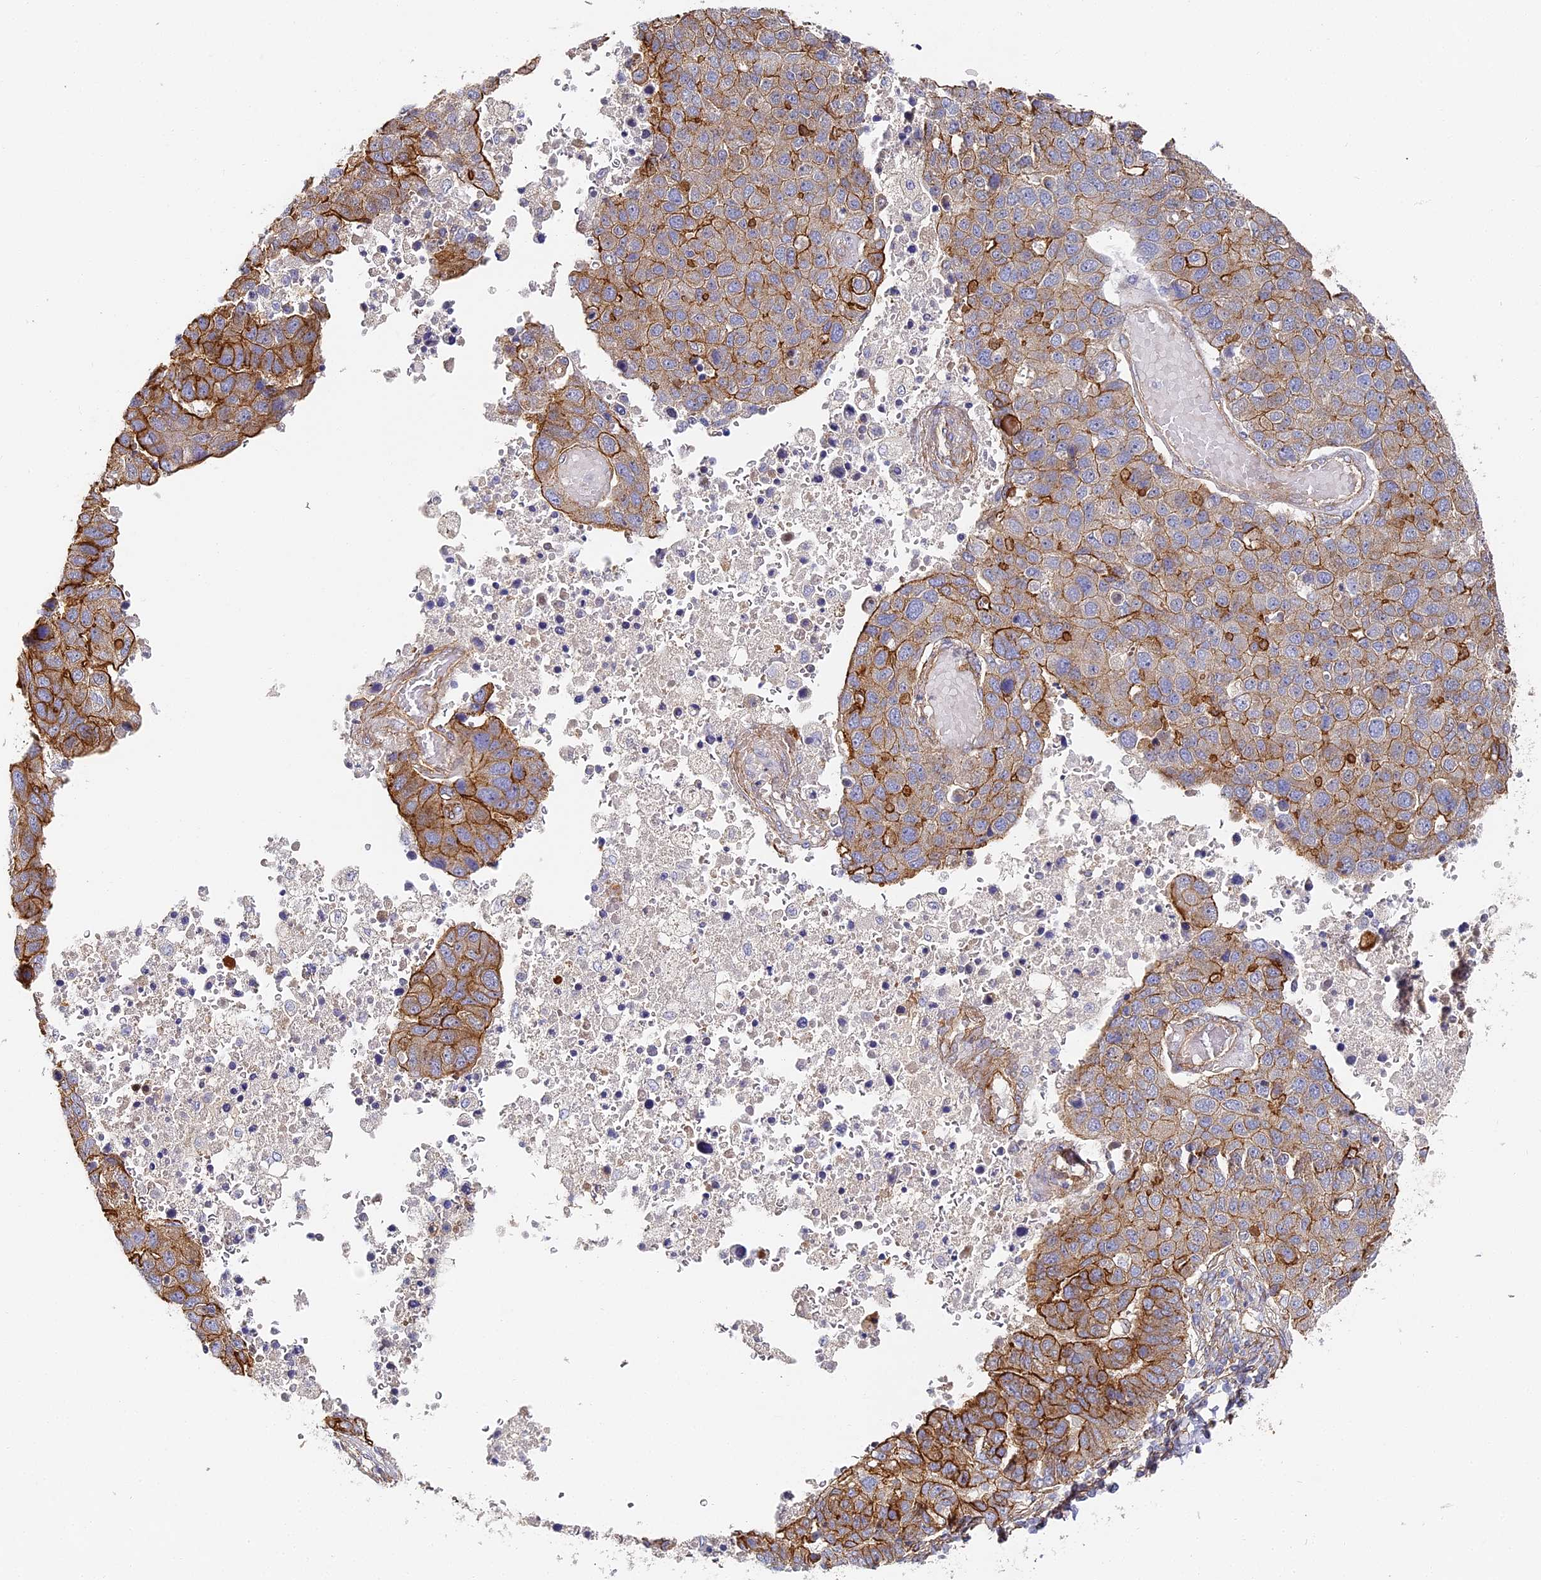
{"staining": {"intensity": "moderate", "quantity": "25%-75%", "location": "cytoplasmic/membranous"}, "tissue": "pancreatic cancer", "cell_type": "Tumor cells", "image_type": "cancer", "snomed": [{"axis": "morphology", "description": "Adenocarcinoma, NOS"}, {"axis": "topography", "description": "Pancreas"}], "caption": "Immunohistochemistry of human pancreatic adenocarcinoma demonstrates medium levels of moderate cytoplasmic/membranous positivity in about 25%-75% of tumor cells.", "gene": "CCDC30", "patient": {"sex": "female", "age": 61}}